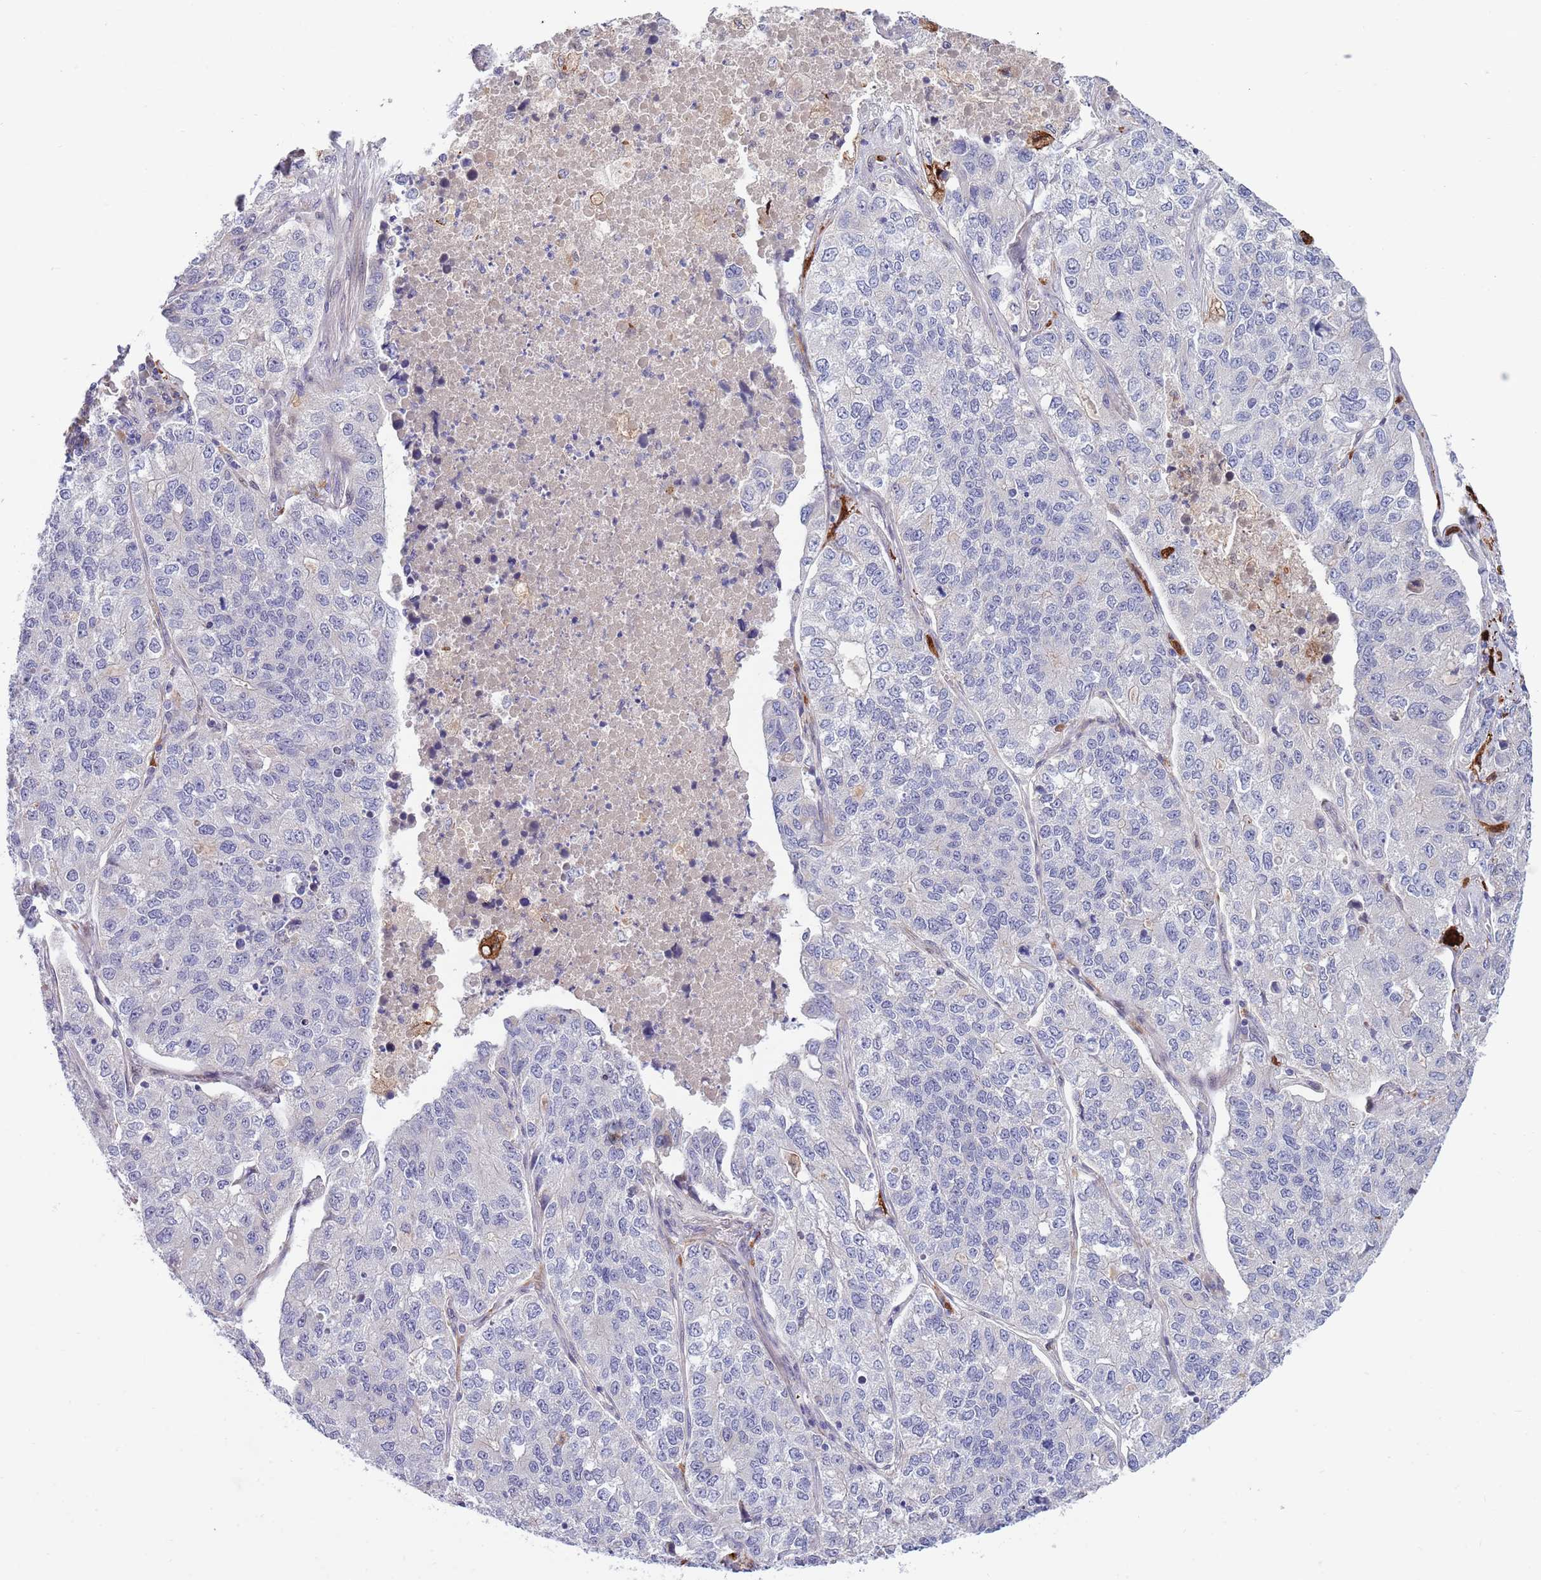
{"staining": {"intensity": "negative", "quantity": "none", "location": "none"}, "tissue": "lung cancer", "cell_type": "Tumor cells", "image_type": "cancer", "snomed": [{"axis": "morphology", "description": "Adenocarcinoma, NOS"}, {"axis": "topography", "description": "Lung"}], "caption": "High power microscopy histopathology image of an IHC image of lung cancer (adenocarcinoma), revealing no significant expression in tumor cells. Brightfield microscopy of immunohistochemistry (IHC) stained with DAB (brown) and hematoxylin (blue), captured at high magnification.", "gene": "NLRP6", "patient": {"sex": "male", "age": 49}}